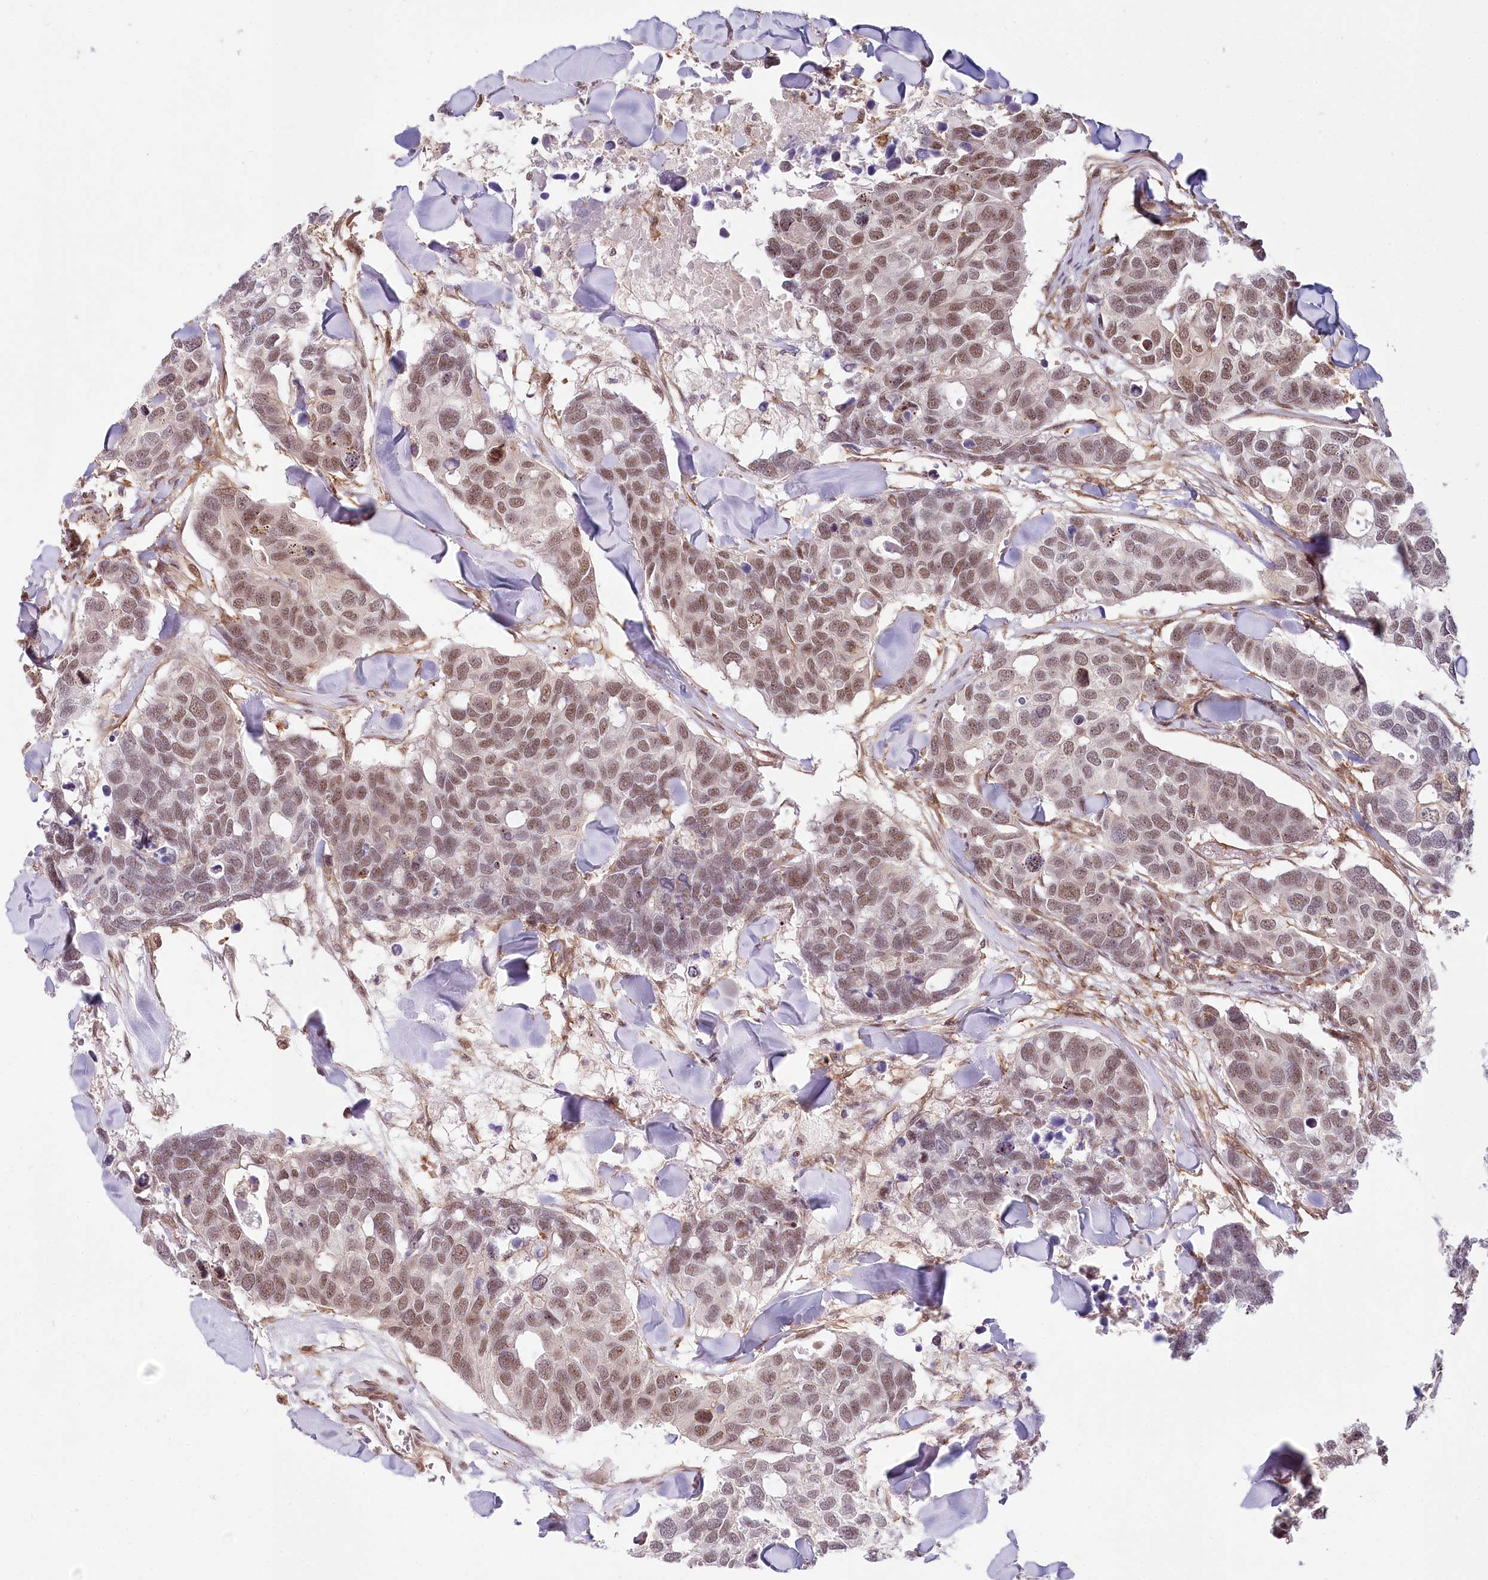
{"staining": {"intensity": "moderate", "quantity": ">75%", "location": "nuclear"}, "tissue": "breast cancer", "cell_type": "Tumor cells", "image_type": "cancer", "snomed": [{"axis": "morphology", "description": "Duct carcinoma"}, {"axis": "topography", "description": "Breast"}], "caption": "About >75% of tumor cells in human breast intraductal carcinoma exhibit moderate nuclear protein positivity as visualized by brown immunohistochemical staining.", "gene": "TUBGCP2", "patient": {"sex": "female", "age": 83}}